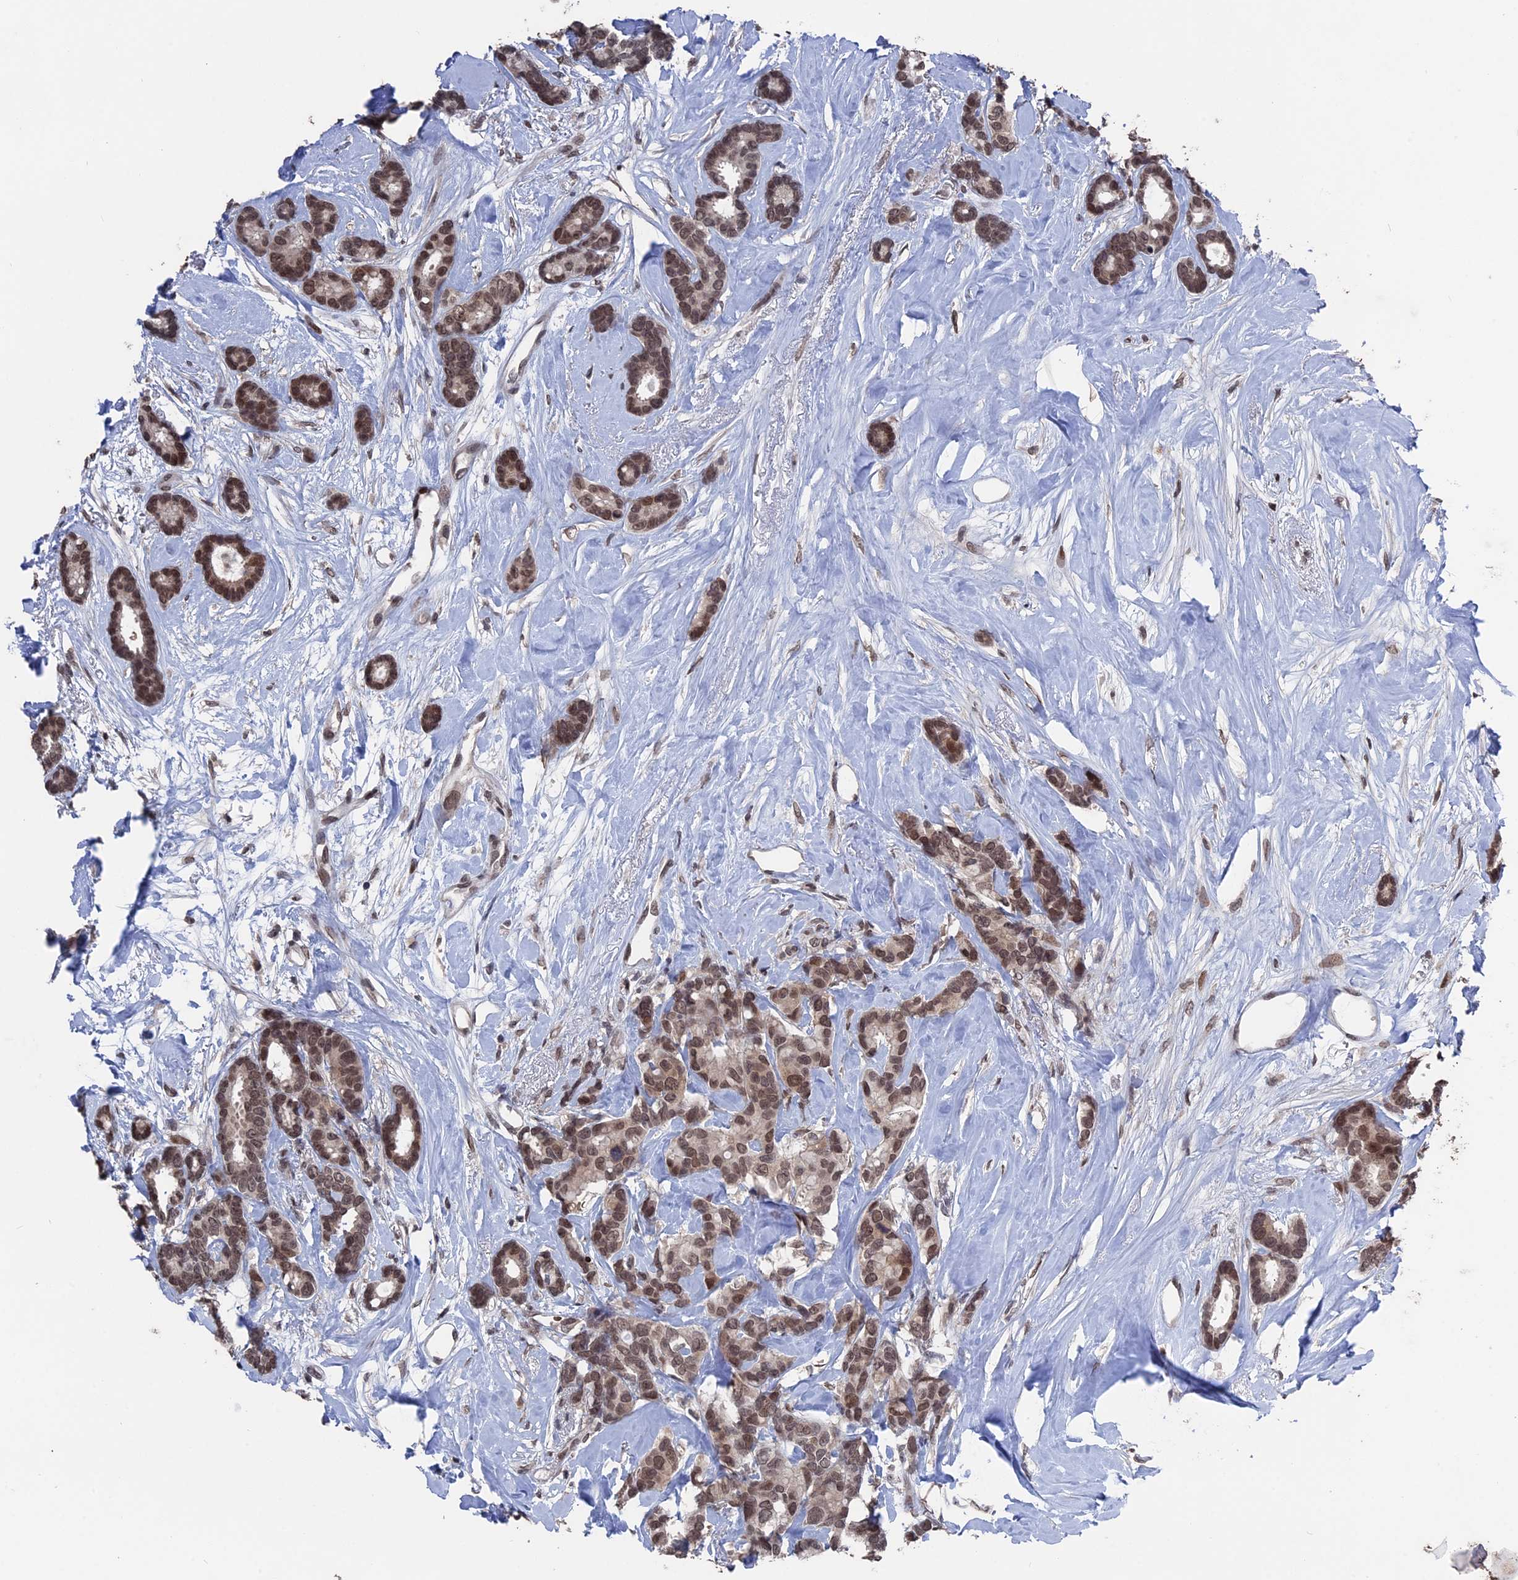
{"staining": {"intensity": "moderate", "quantity": ">75%", "location": "nuclear"}, "tissue": "breast cancer", "cell_type": "Tumor cells", "image_type": "cancer", "snomed": [{"axis": "morphology", "description": "Duct carcinoma"}, {"axis": "topography", "description": "Breast"}], "caption": "Protein staining by IHC reveals moderate nuclear positivity in approximately >75% of tumor cells in breast infiltrating ductal carcinoma. (DAB = brown stain, brightfield microscopy at high magnification).", "gene": "NR2C2AP", "patient": {"sex": "female", "age": 87}}